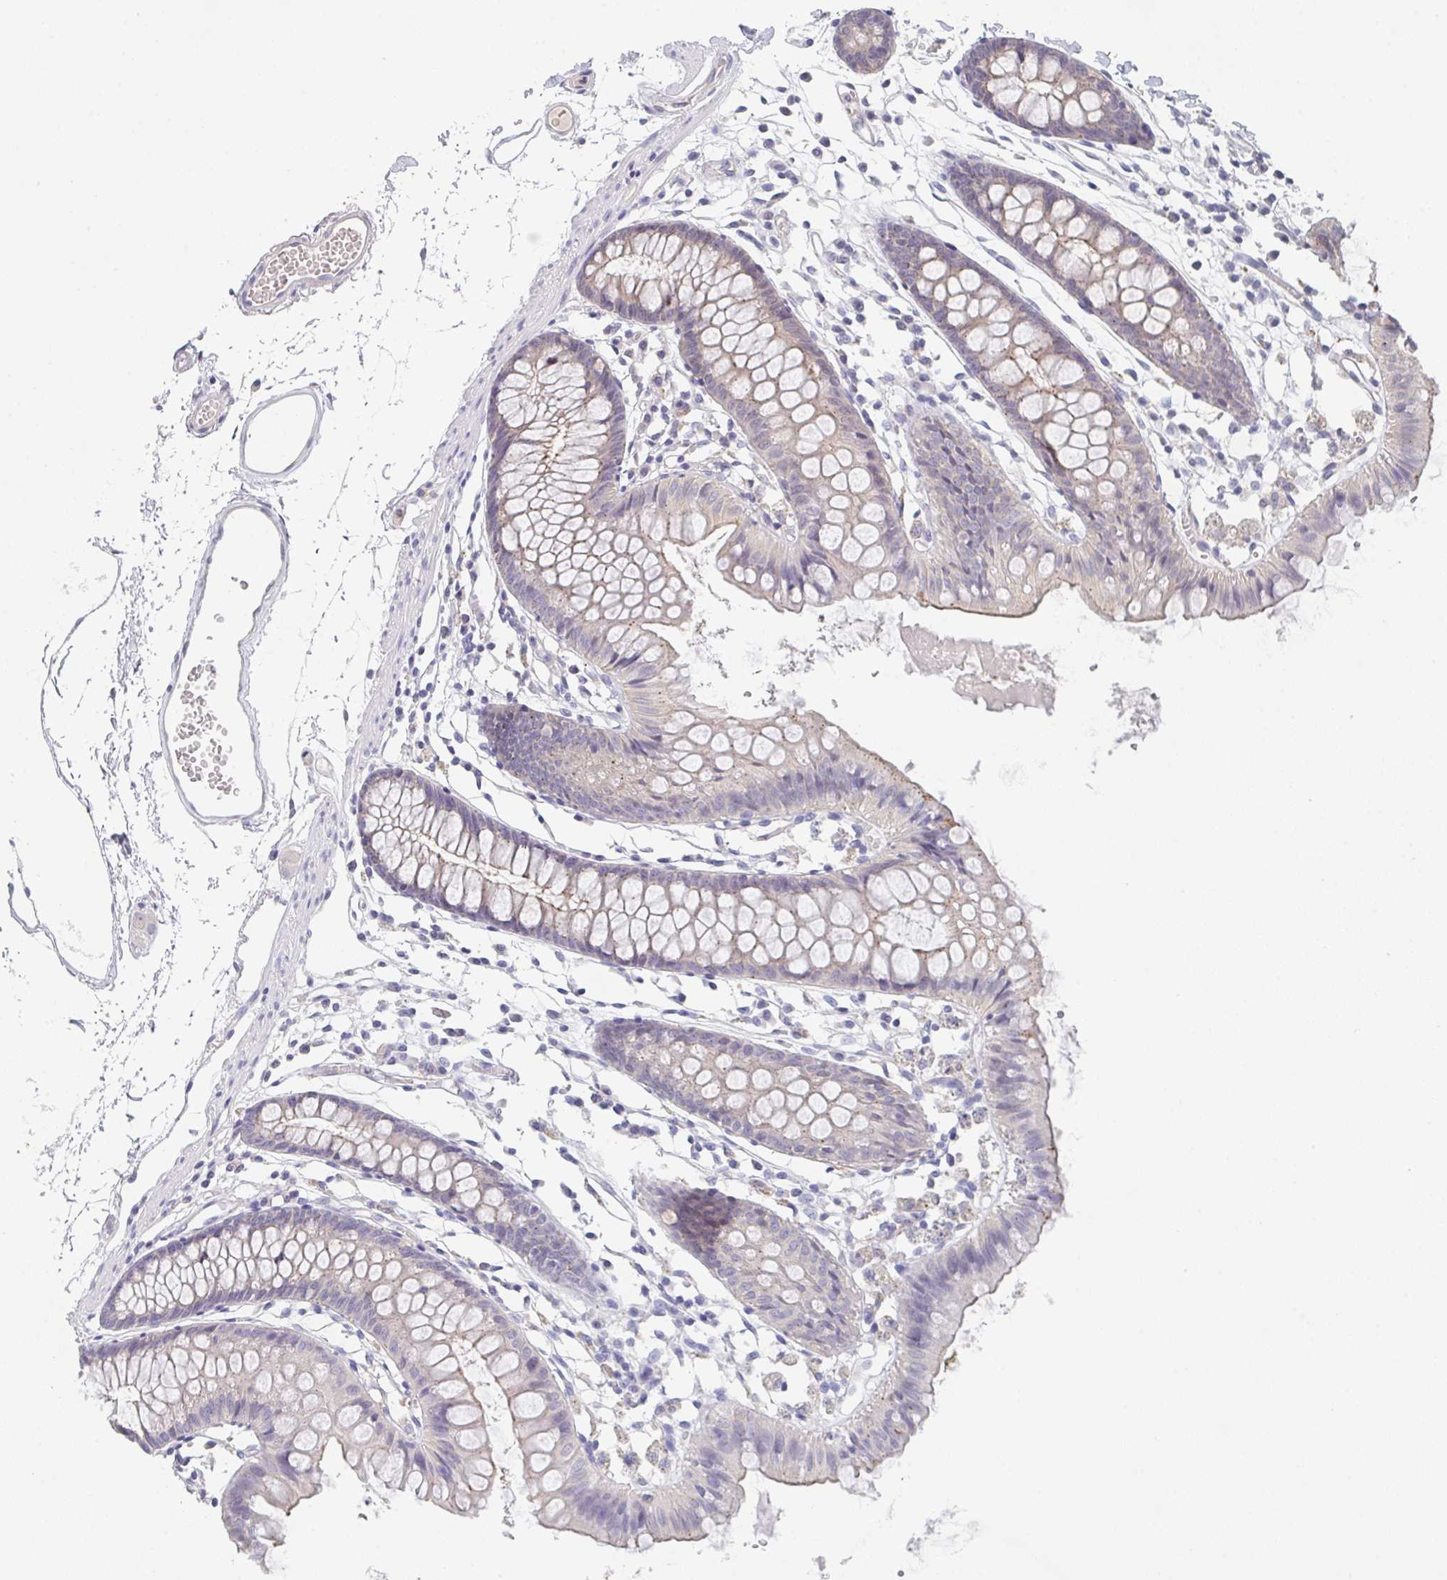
{"staining": {"intensity": "negative", "quantity": "none", "location": "none"}, "tissue": "colon", "cell_type": "Endothelial cells", "image_type": "normal", "snomed": [{"axis": "morphology", "description": "Normal tissue, NOS"}, {"axis": "topography", "description": "Colon"}], "caption": "Endothelial cells show no significant protein positivity in benign colon. (DAB immunohistochemistry with hematoxylin counter stain).", "gene": "CHMP5", "patient": {"sex": "female", "age": 84}}